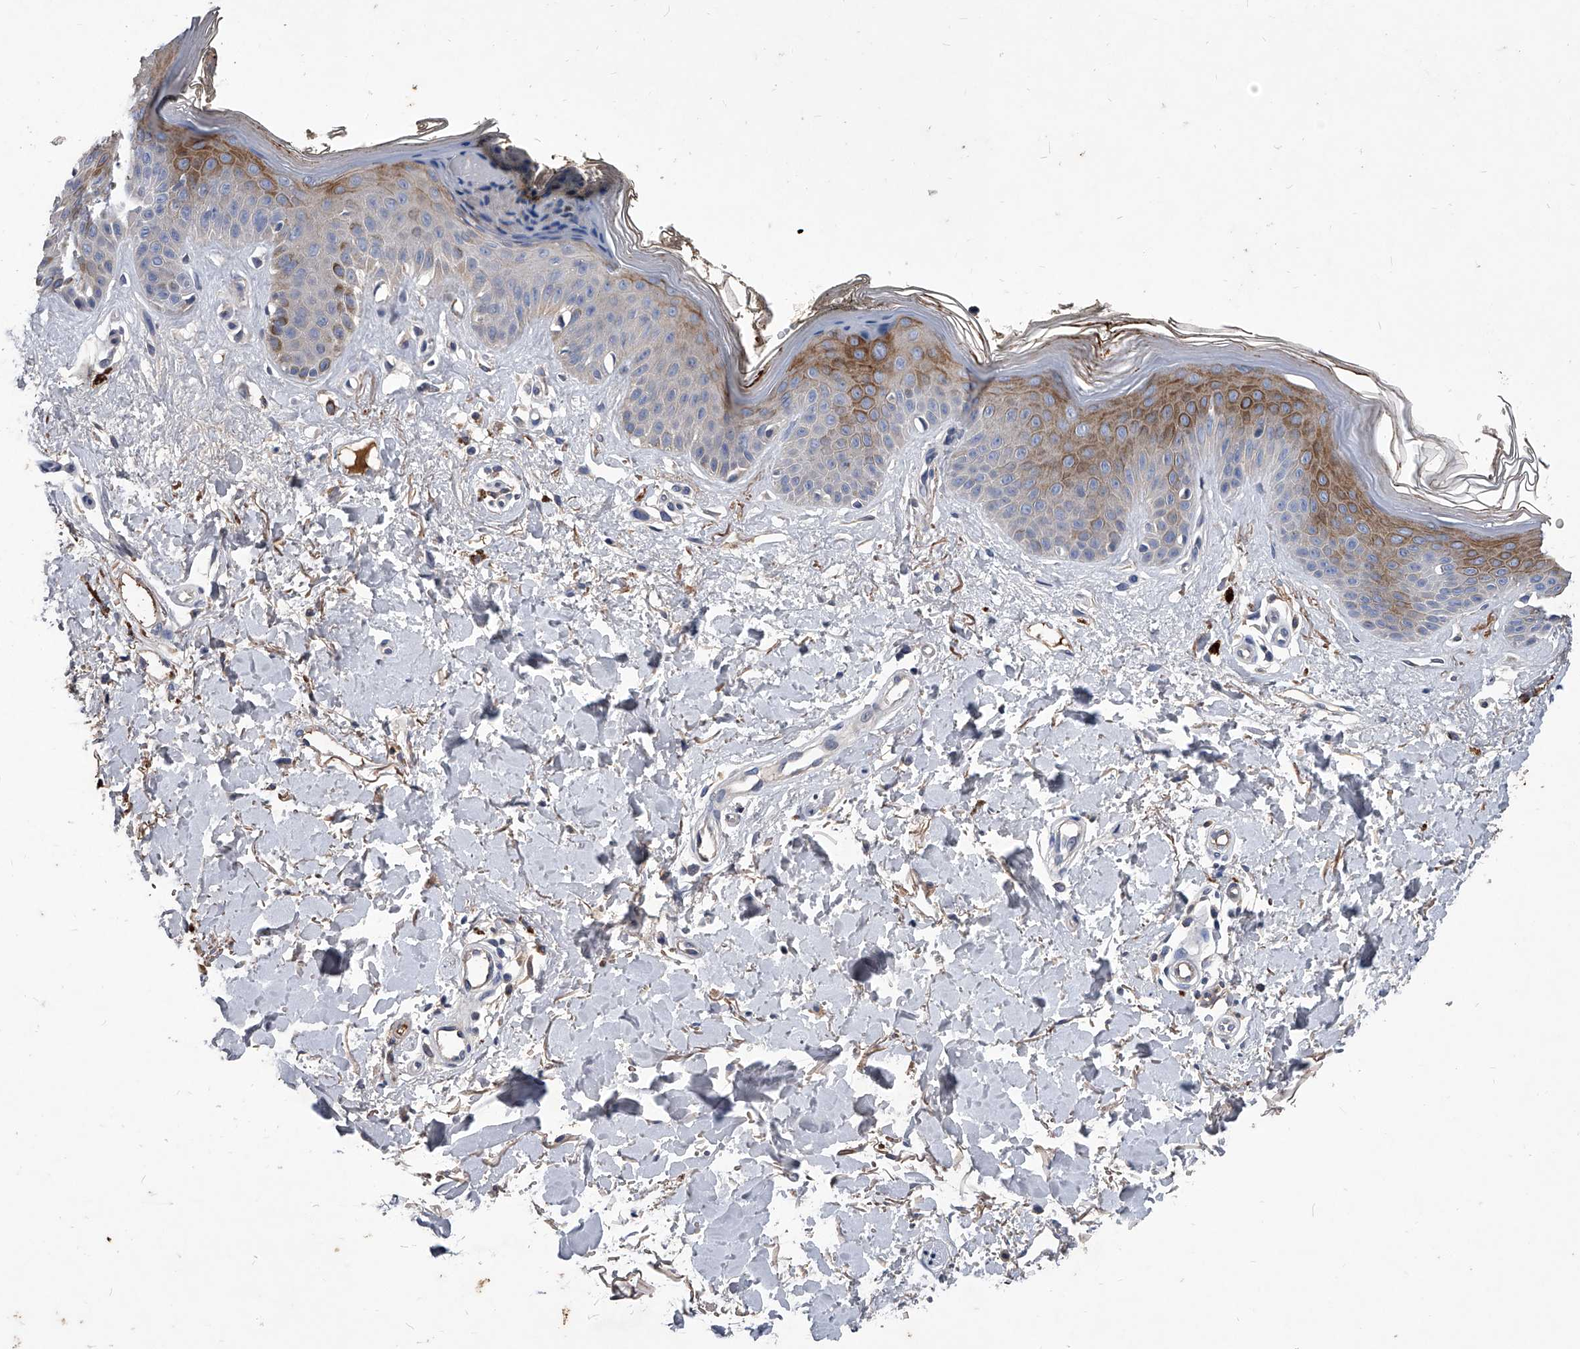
{"staining": {"intensity": "weak", "quantity": "25%-75%", "location": "cytoplasmic/membranous"}, "tissue": "skin", "cell_type": "Fibroblasts", "image_type": "normal", "snomed": [{"axis": "morphology", "description": "Normal tissue, NOS"}, {"axis": "topography", "description": "Skin"}], "caption": "The photomicrograph displays staining of unremarkable skin, revealing weak cytoplasmic/membranous protein expression (brown color) within fibroblasts. Ihc stains the protein of interest in brown and the nuclei are stained blue.", "gene": "C5", "patient": {"sex": "female", "age": 64}}